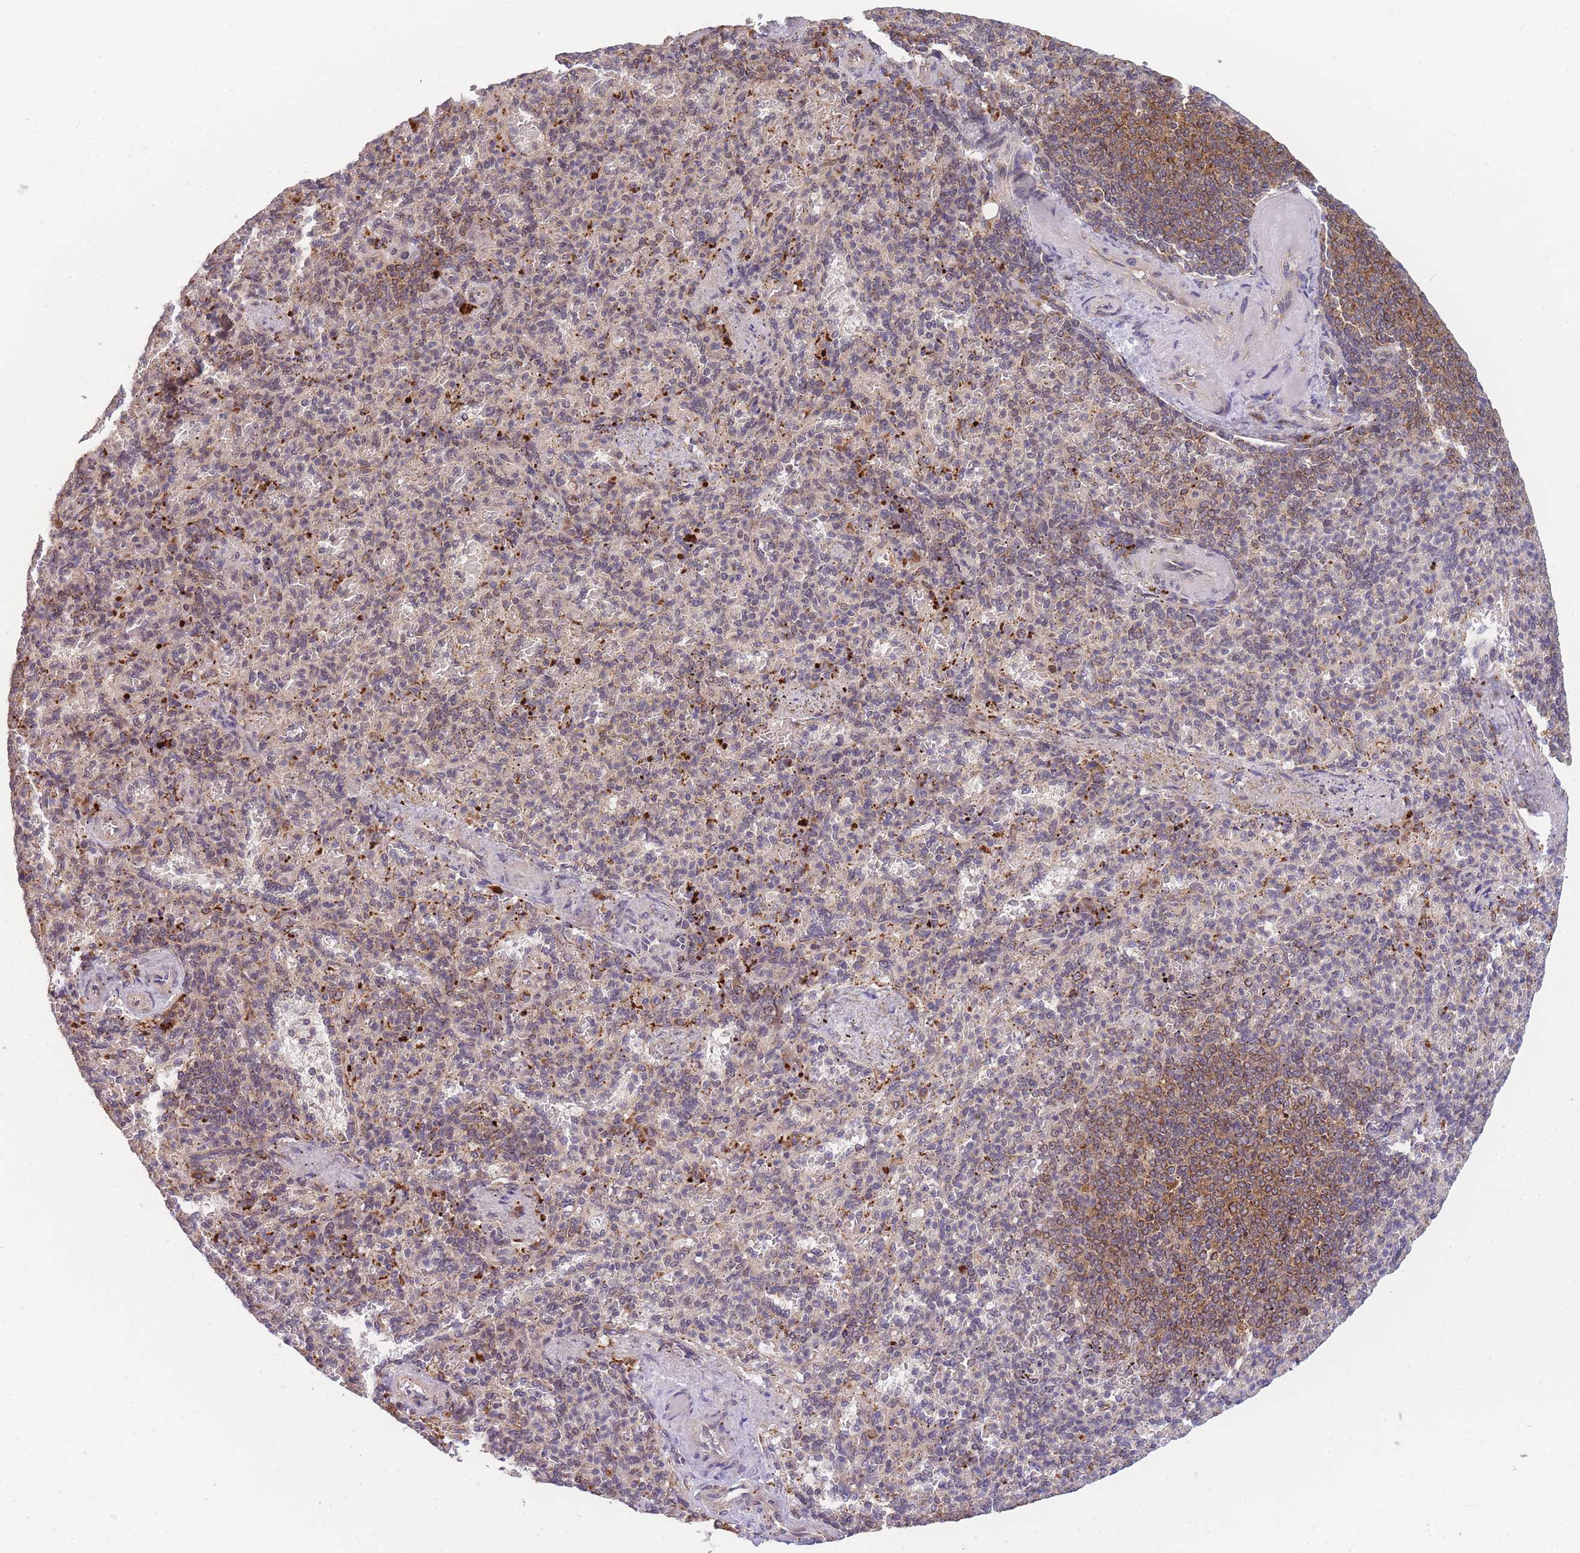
{"staining": {"intensity": "negative", "quantity": "none", "location": "none"}, "tissue": "spleen", "cell_type": "Cells in red pulp", "image_type": "normal", "snomed": [{"axis": "morphology", "description": "Normal tissue, NOS"}, {"axis": "topography", "description": "Spleen"}], "caption": "High power microscopy histopathology image of an IHC micrograph of normal spleen, revealing no significant staining in cells in red pulp. The staining was performed using DAB to visualize the protein expression in brown, while the nuclei were stained in blue with hematoxylin (Magnification: 20x).", "gene": "ENSG00000276345", "patient": {"sex": "female", "age": 74}}